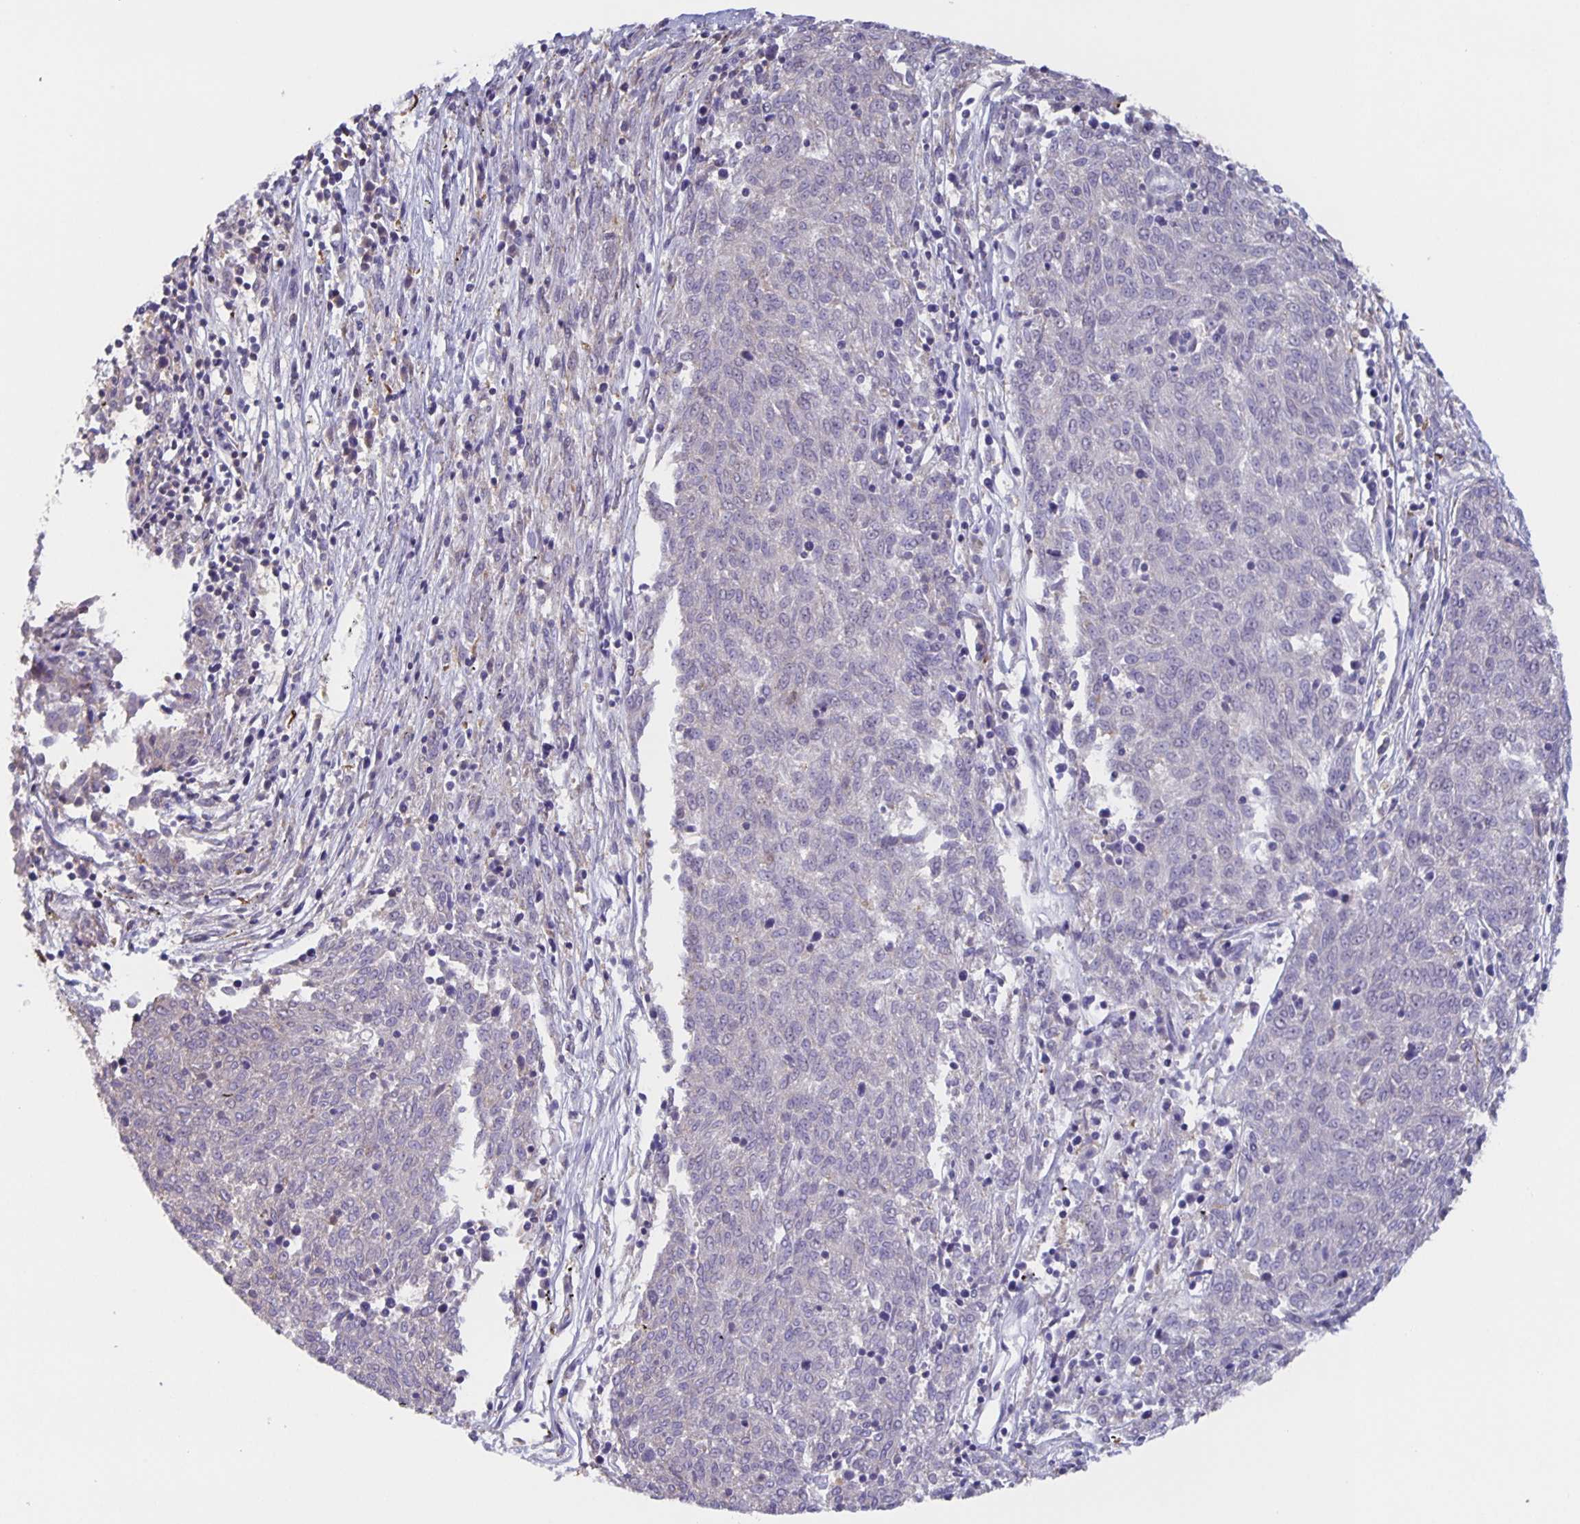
{"staining": {"intensity": "negative", "quantity": "none", "location": "none"}, "tissue": "melanoma", "cell_type": "Tumor cells", "image_type": "cancer", "snomed": [{"axis": "morphology", "description": "Malignant melanoma, NOS"}, {"axis": "topography", "description": "Skin"}], "caption": "This is a image of immunohistochemistry staining of malignant melanoma, which shows no positivity in tumor cells. The staining is performed using DAB (3,3'-diaminobenzidine) brown chromogen with nuclei counter-stained in using hematoxylin.", "gene": "MARCHF6", "patient": {"sex": "female", "age": 72}}